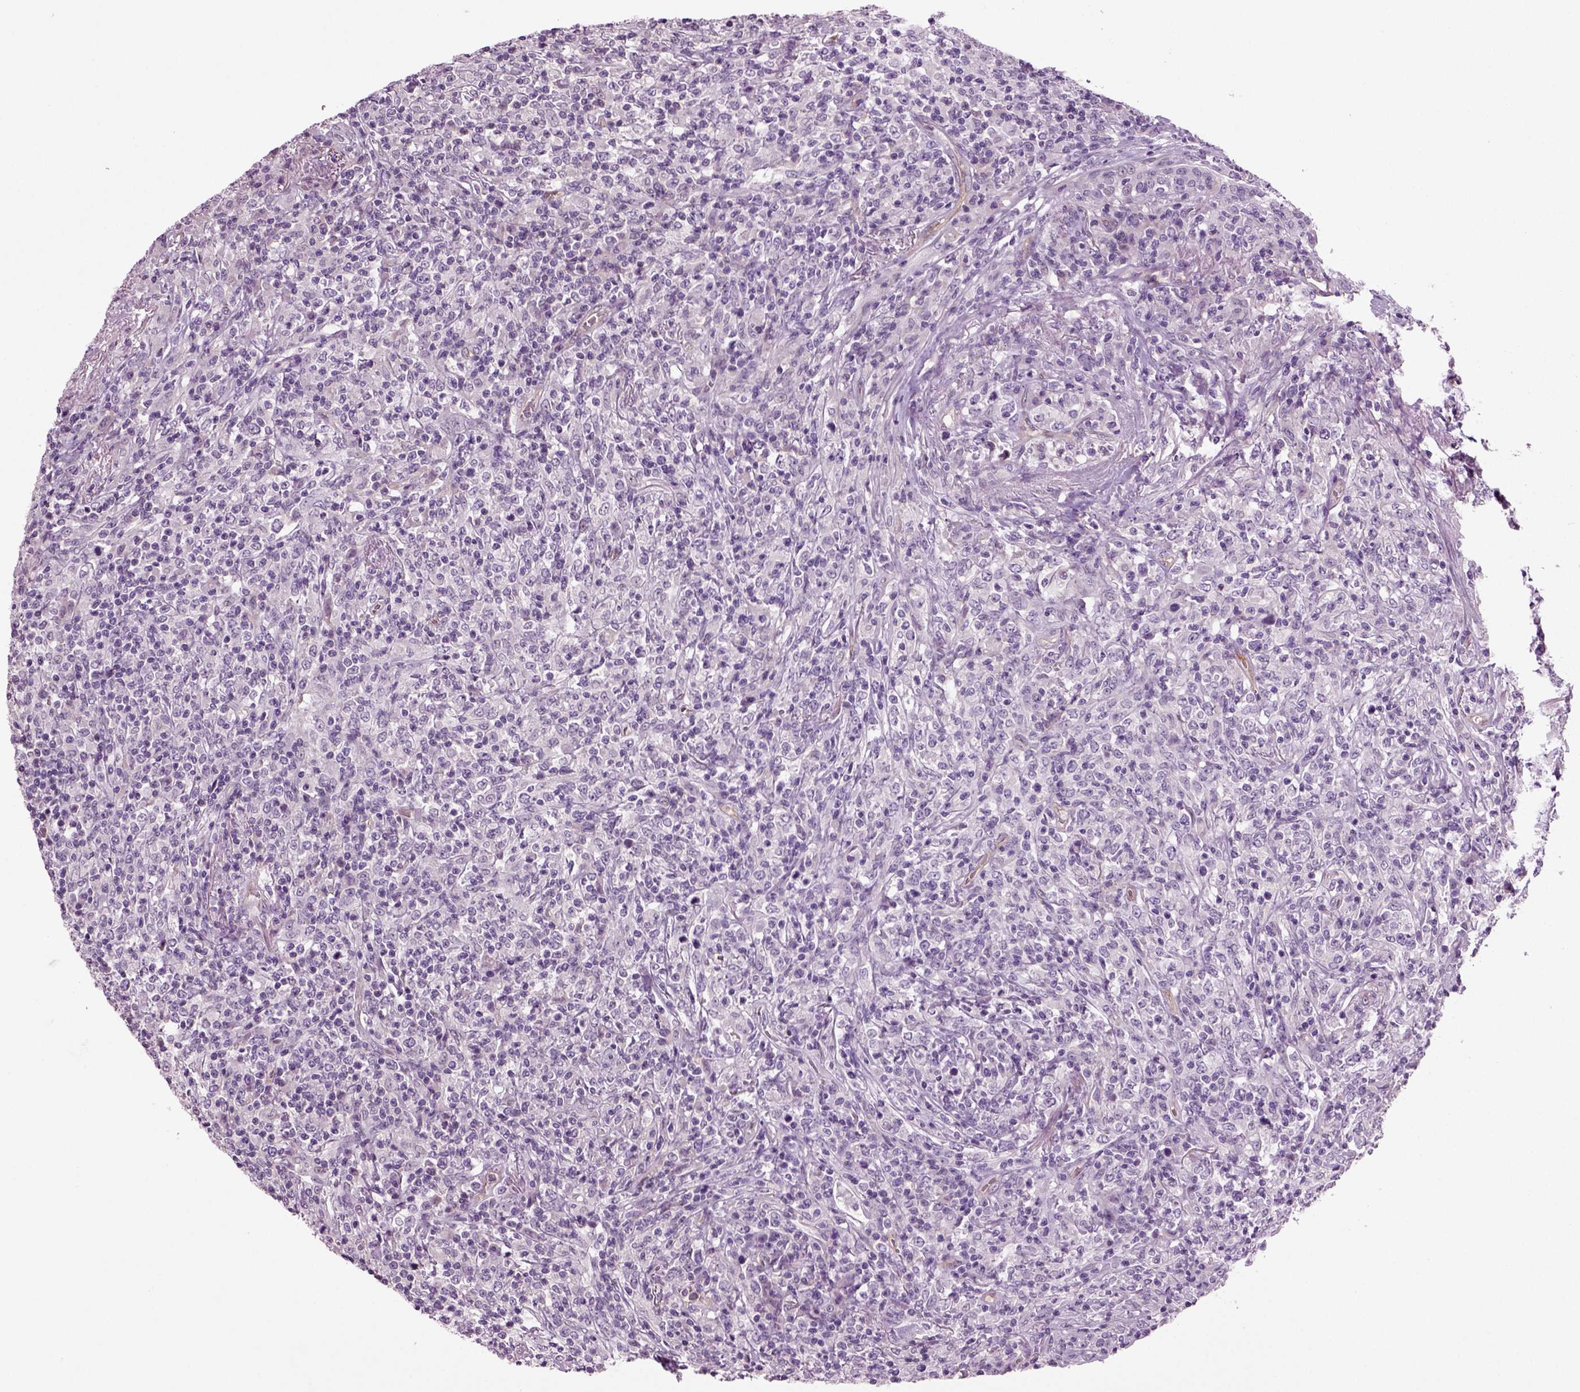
{"staining": {"intensity": "negative", "quantity": "none", "location": "none"}, "tissue": "lymphoma", "cell_type": "Tumor cells", "image_type": "cancer", "snomed": [{"axis": "morphology", "description": "Malignant lymphoma, non-Hodgkin's type, High grade"}, {"axis": "topography", "description": "Lung"}], "caption": "Protein analysis of high-grade malignant lymphoma, non-Hodgkin's type exhibits no significant positivity in tumor cells.", "gene": "COL9A2", "patient": {"sex": "male", "age": 79}}